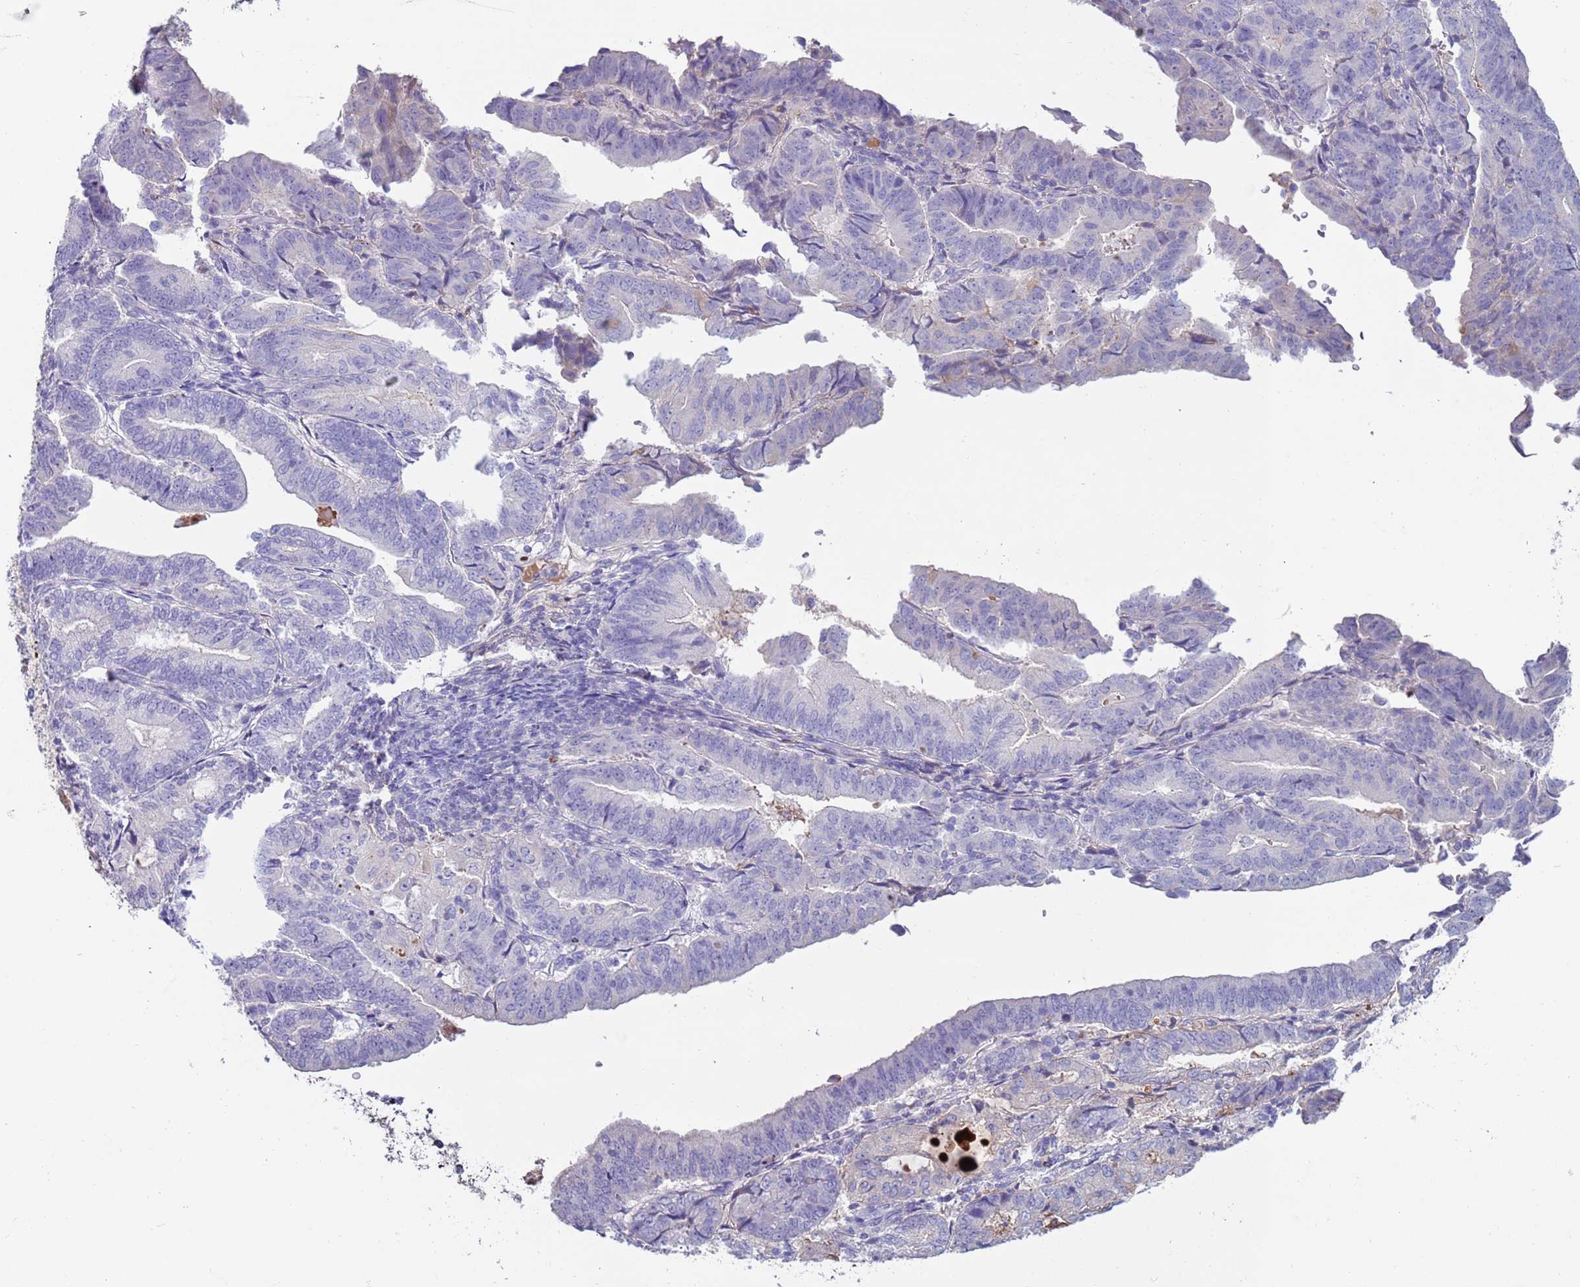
{"staining": {"intensity": "negative", "quantity": "none", "location": "none"}, "tissue": "endometrial cancer", "cell_type": "Tumor cells", "image_type": "cancer", "snomed": [{"axis": "morphology", "description": "Adenocarcinoma, NOS"}, {"axis": "topography", "description": "Endometrium"}], "caption": "Tumor cells show no significant expression in adenocarcinoma (endometrial).", "gene": "TRIM51", "patient": {"sex": "female", "age": 70}}